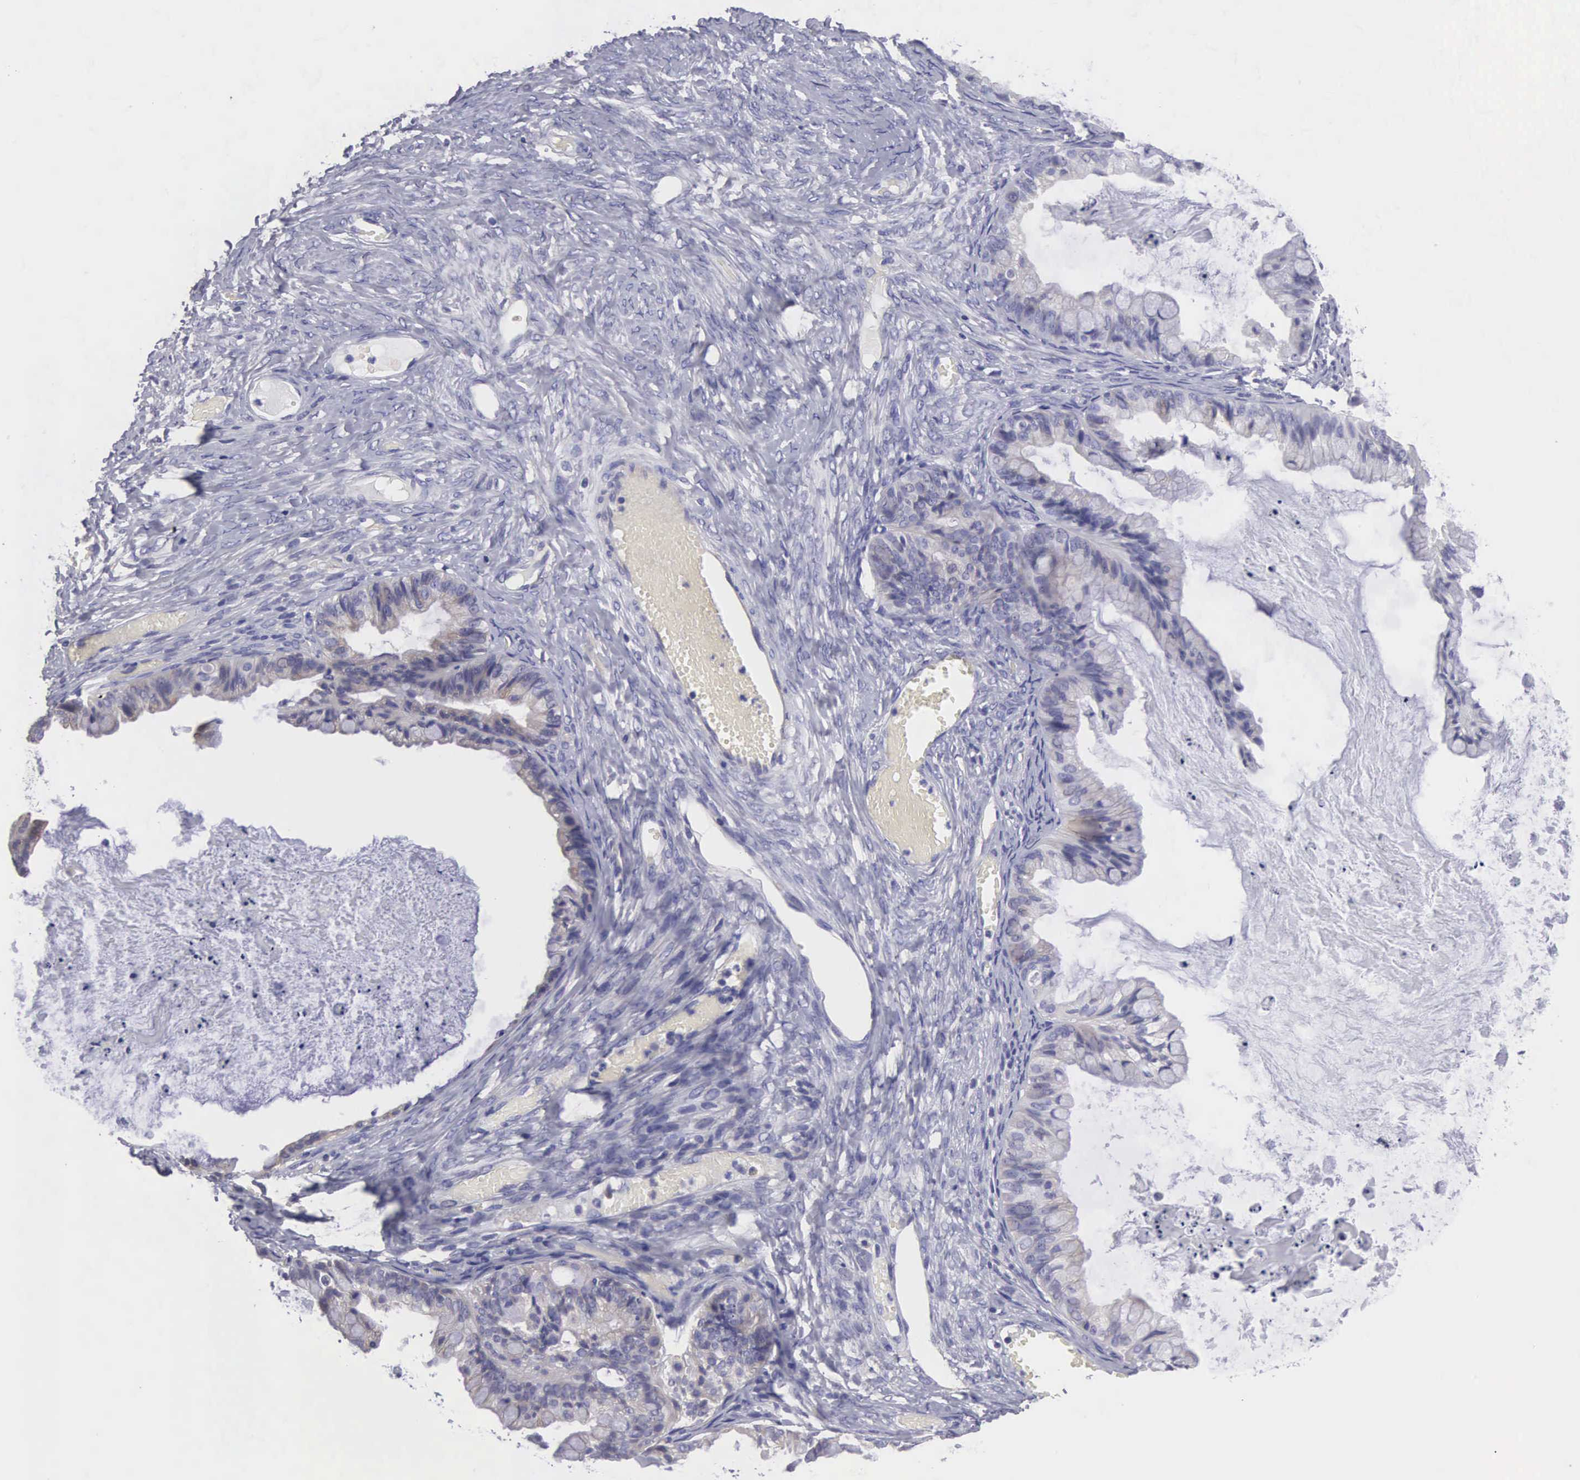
{"staining": {"intensity": "negative", "quantity": "none", "location": "none"}, "tissue": "ovarian cancer", "cell_type": "Tumor cells", "image_type": "cancer", "snomed": [{"axis": "morphology", "description": "Cystadenocarcinoma, mucinous, NOS"}, {"axis": "topography", "description": "Ovary"}], "caption": "High magnification brightfield microscopy of ovarian cancer (mucinous cystadenocarcinoma) stained with DAB (3,3'-diaminobenzidine) (brown) and counterstained with hematoxylin (blue): tumor cells show no significant positivity.", "gene": "SLITRK4", "patient": {"sex": "female", "age": 57}}